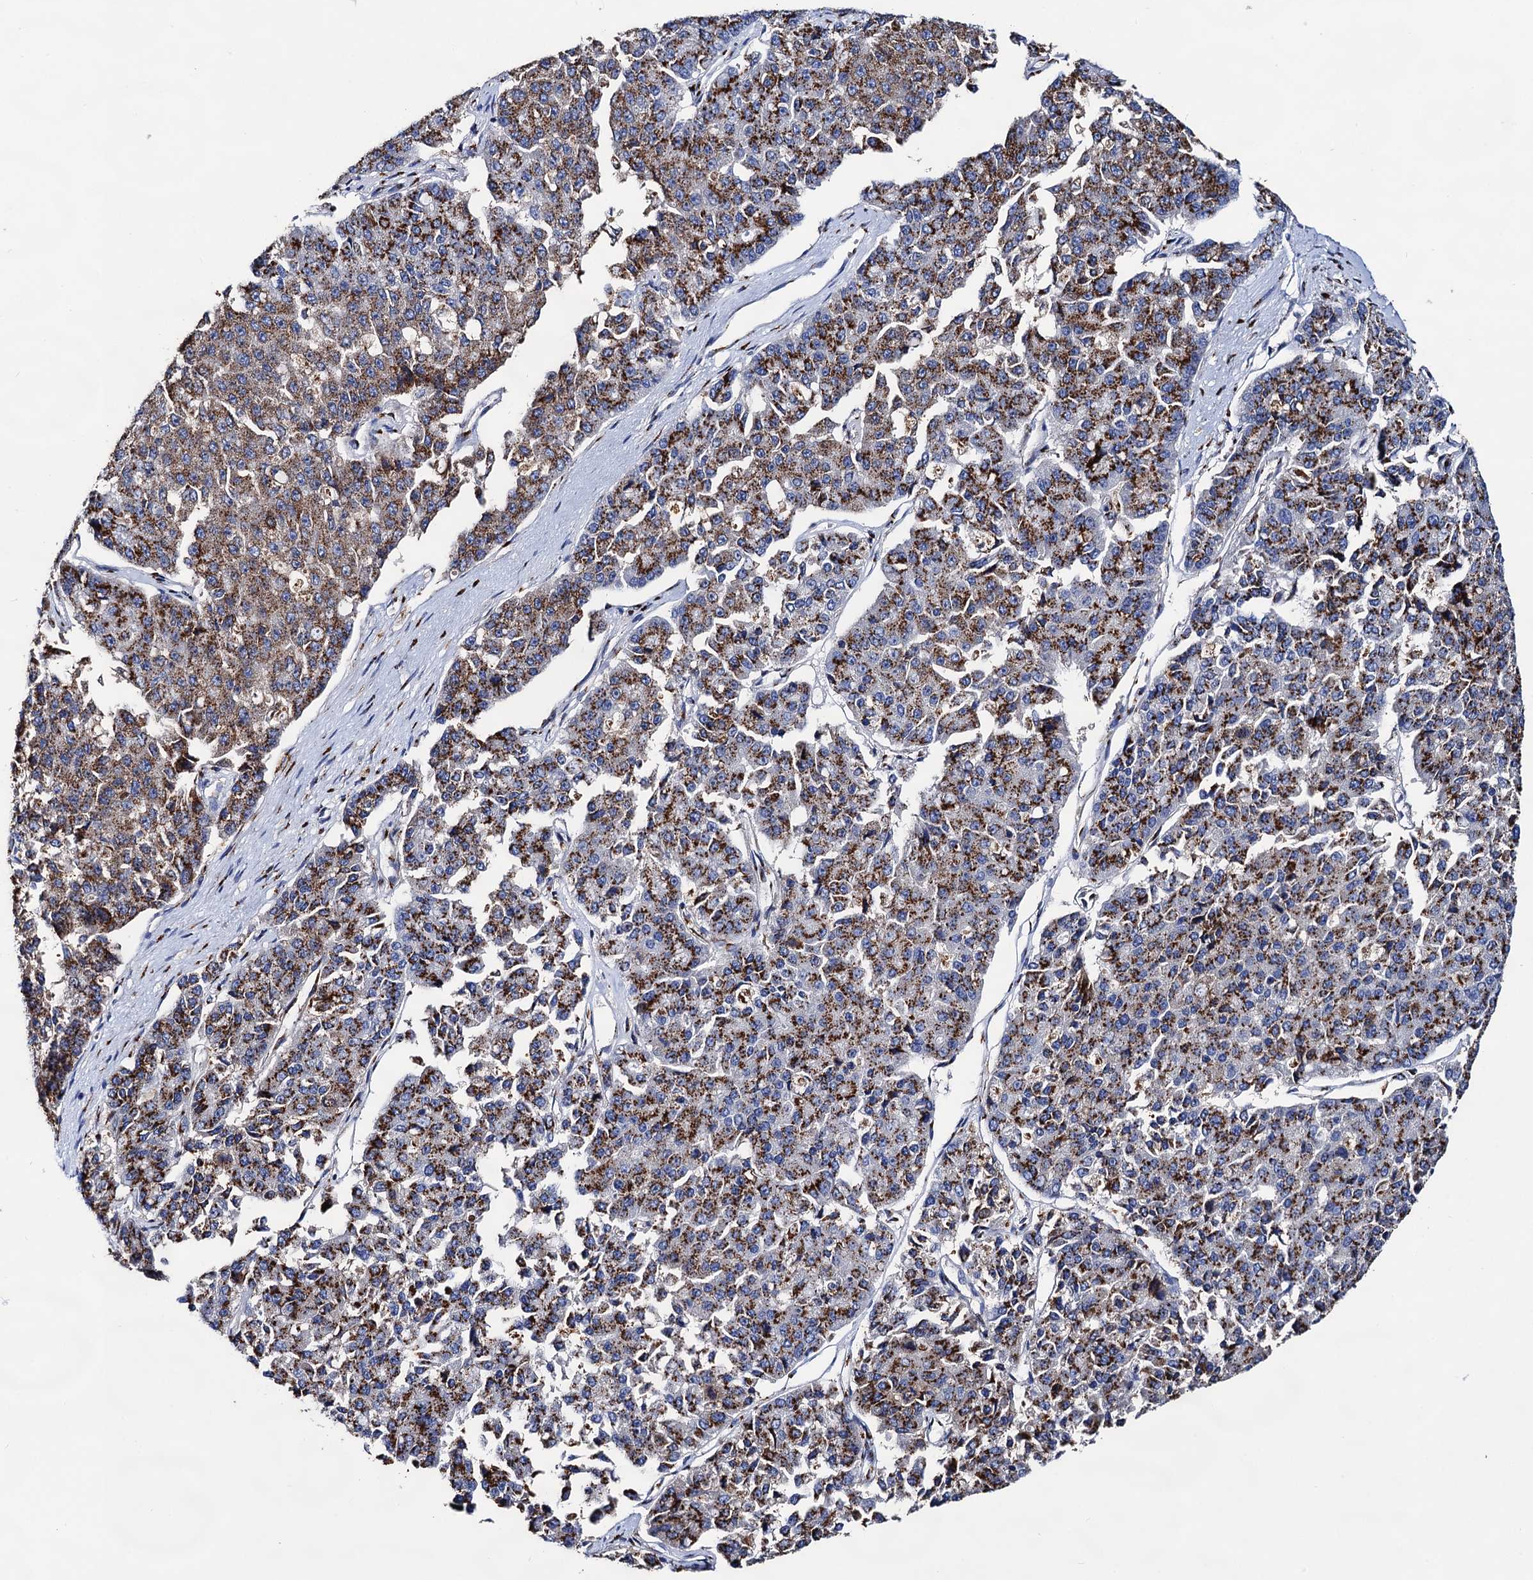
{"staining": {"intensity": "strong", "quantity": ">75%", "location": "cytoplasmic/membranous"}, "tissue": "pancreatic cancer", "cell_type": "Tumor cells", "image_type": "cancer", "snomed": [{"axis": "morphology", "description": "Adenocarcinoma, NOS"}, {"axis": "topography", "description": "Pancreas"}], "caption": "High-magnification brightfield microscopy of adenocarcinoma (pancreatic) stained with DAB (3,3'-diaminobenzidine) (brown) and counterstained with hematoxylin (blue). tumor cells exhibit strong cytoplasmic/membranous expression is appreciated in about>75% of cells. (DAB (3,3'-diaminobenzidine) = brown stain, brightfield microscopy at high magnification).", "gene": "TM9SF3", "patient": {"sex": "male", "age": 50}}